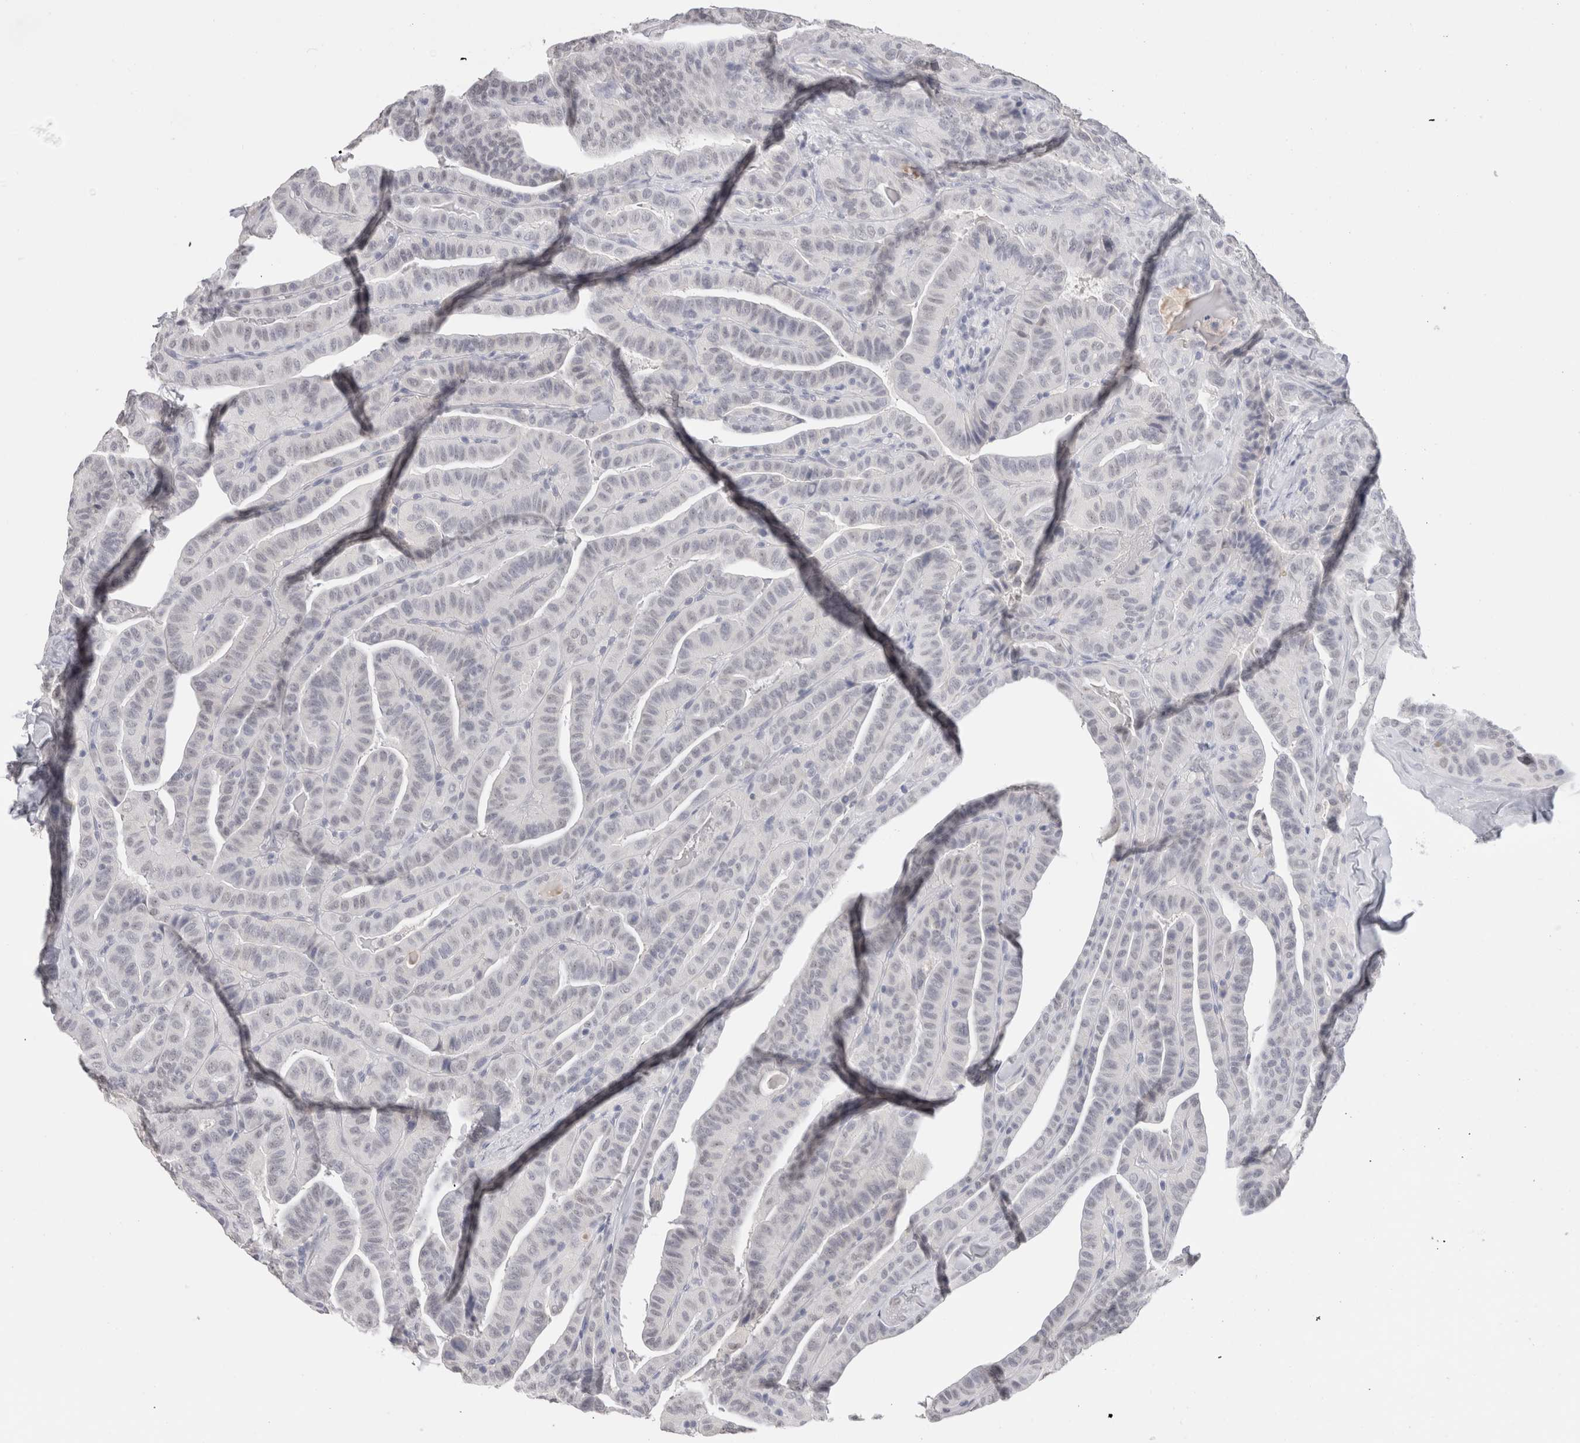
{"staining": {"intensity": "negative", "quantity": "none", "location": "none"}, "tissue": "thyroid cancer", "cell_type": "Tumor cells", "image_type": "cancer", "snomed": [{"axis": "morphology", "description": "Papillary adenocarcinoma, NOS"}, {"axis": "topography", "description": "Thyroid gland"}], "caption": "DAB (3,3'-diaminobenzidine) immunohistochemical staining of papillary adenocarcinoma (thyroid) displays no significant expression in tumor cells. (DAB (3,3'-diaminobenzidine) immunohistochemistry (IHC), high magnification).", "gene": "CADM3", "patient": {"sex": "male", "age": 77}}